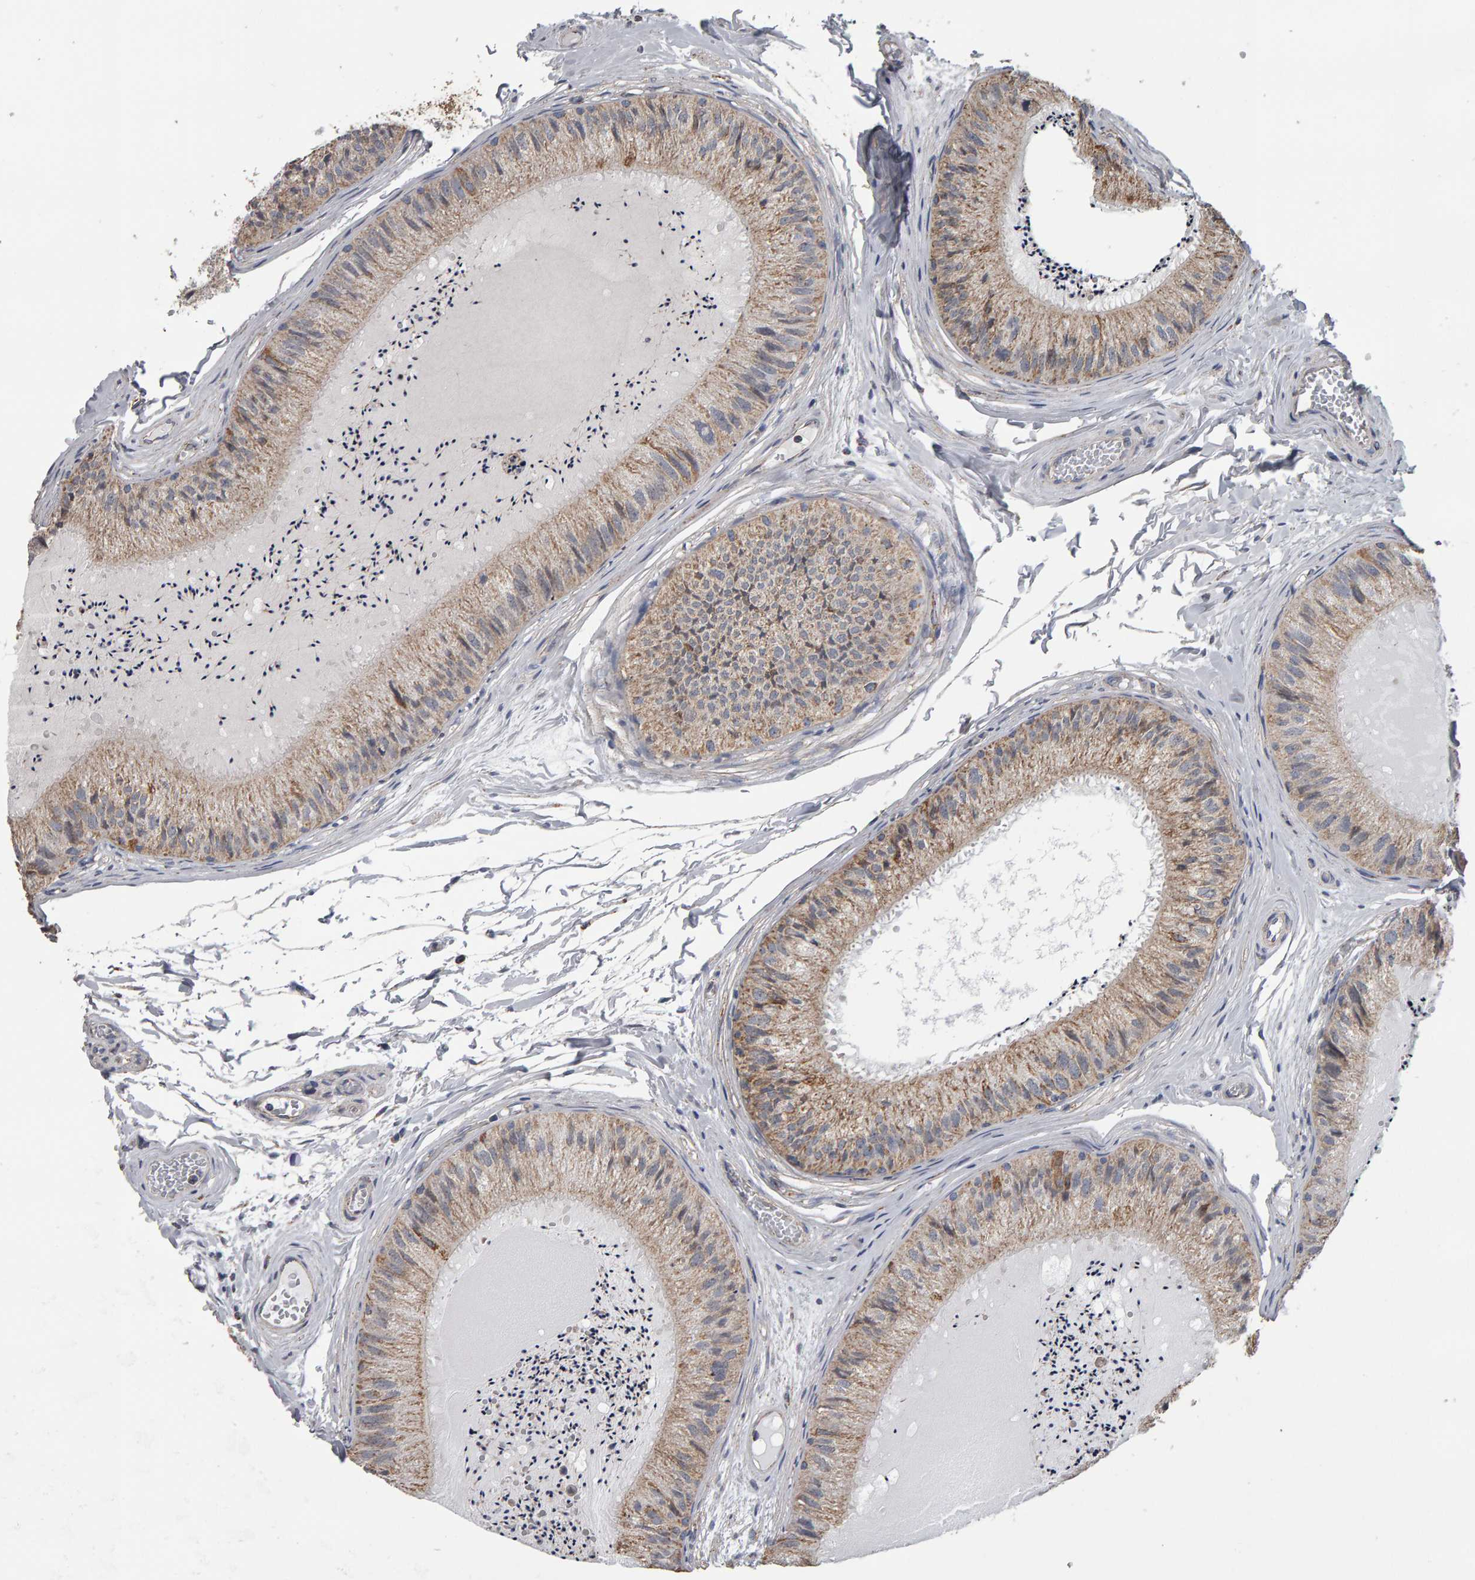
{"staining": {"intensity": "weak", "quantity": ">75%", "location": "cytoplasmic/membranous"}, "tissue": "epididymis", "cell_type": "Glandular cells", "image_type": "normal", "snomed": [{"axis": "morphology", "description": "Normal tissue, NOS"}, {"axis": "topography", "description": "Epididymis"}], "caption": "IHC of unremarkable epididymis demonstrates low levels of weak cytoplasmic/membranous expression in approximately >75% of glandular cells.", "gene": "TOM1L1", "patient": {"sex": "male", "age": 31}}